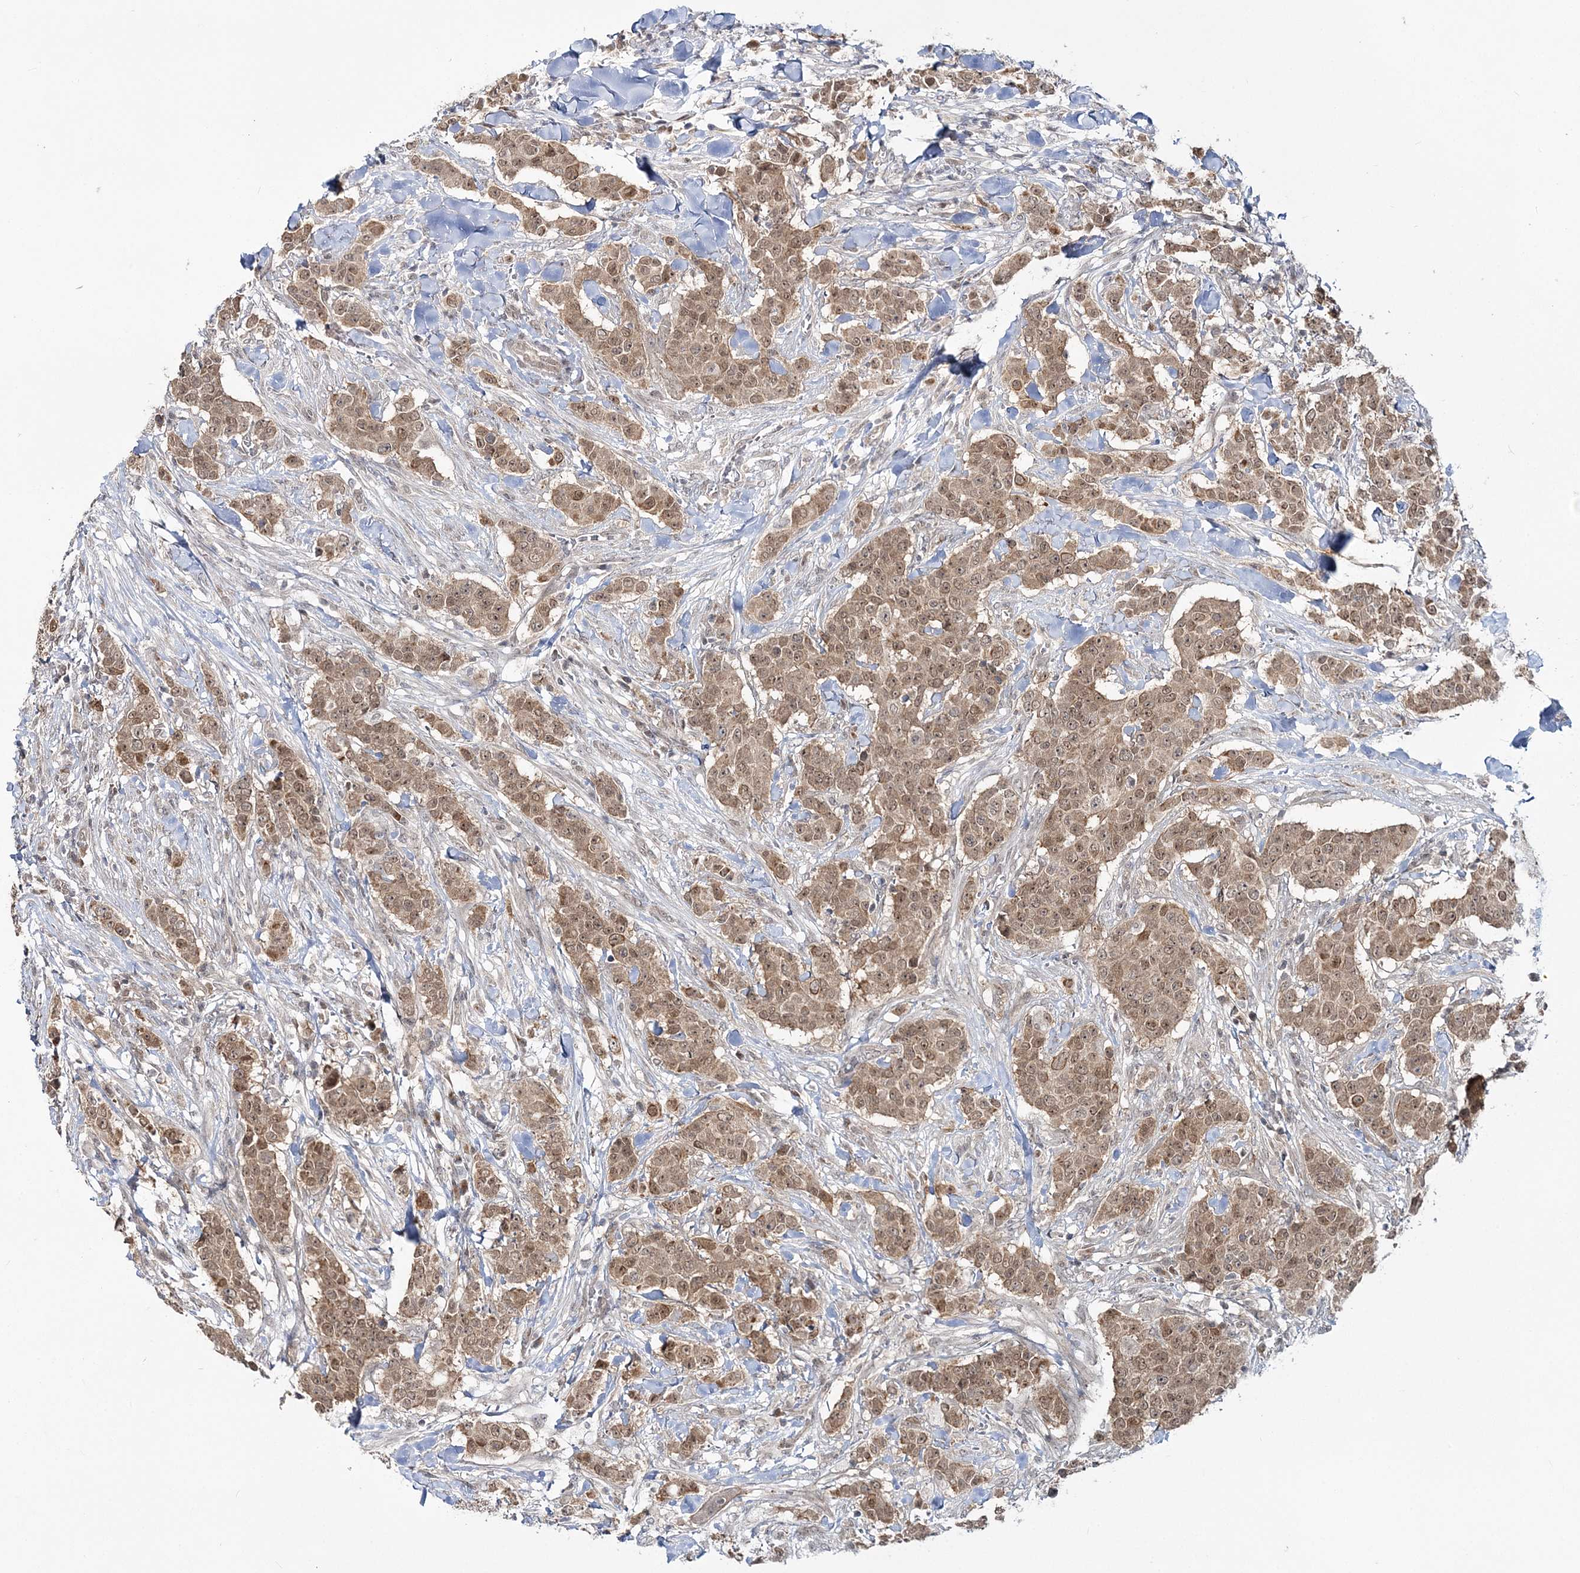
{"staining": {"intensity": "moderate", "quantity": ">75%", "location": "cytoplasmic/membranous,nuclear"}, "tissue": "breast cancer", "cell_type": "Tumor cells", "image_type": "cancer", "snomed": [{"axis": "morphology", "description": "Duct carcinoma"}, {"axis": "topography", "description": "Breast"}], "caption": "Moderate cytoplasmic/membranous and nuclear positivity for a protein is seen in approximately >75% of tumor cells of breast cancer using immunohistochemistry (IHC).", "gene": "ZFAND6", "patient": {"sex": "female", "age": 40}}